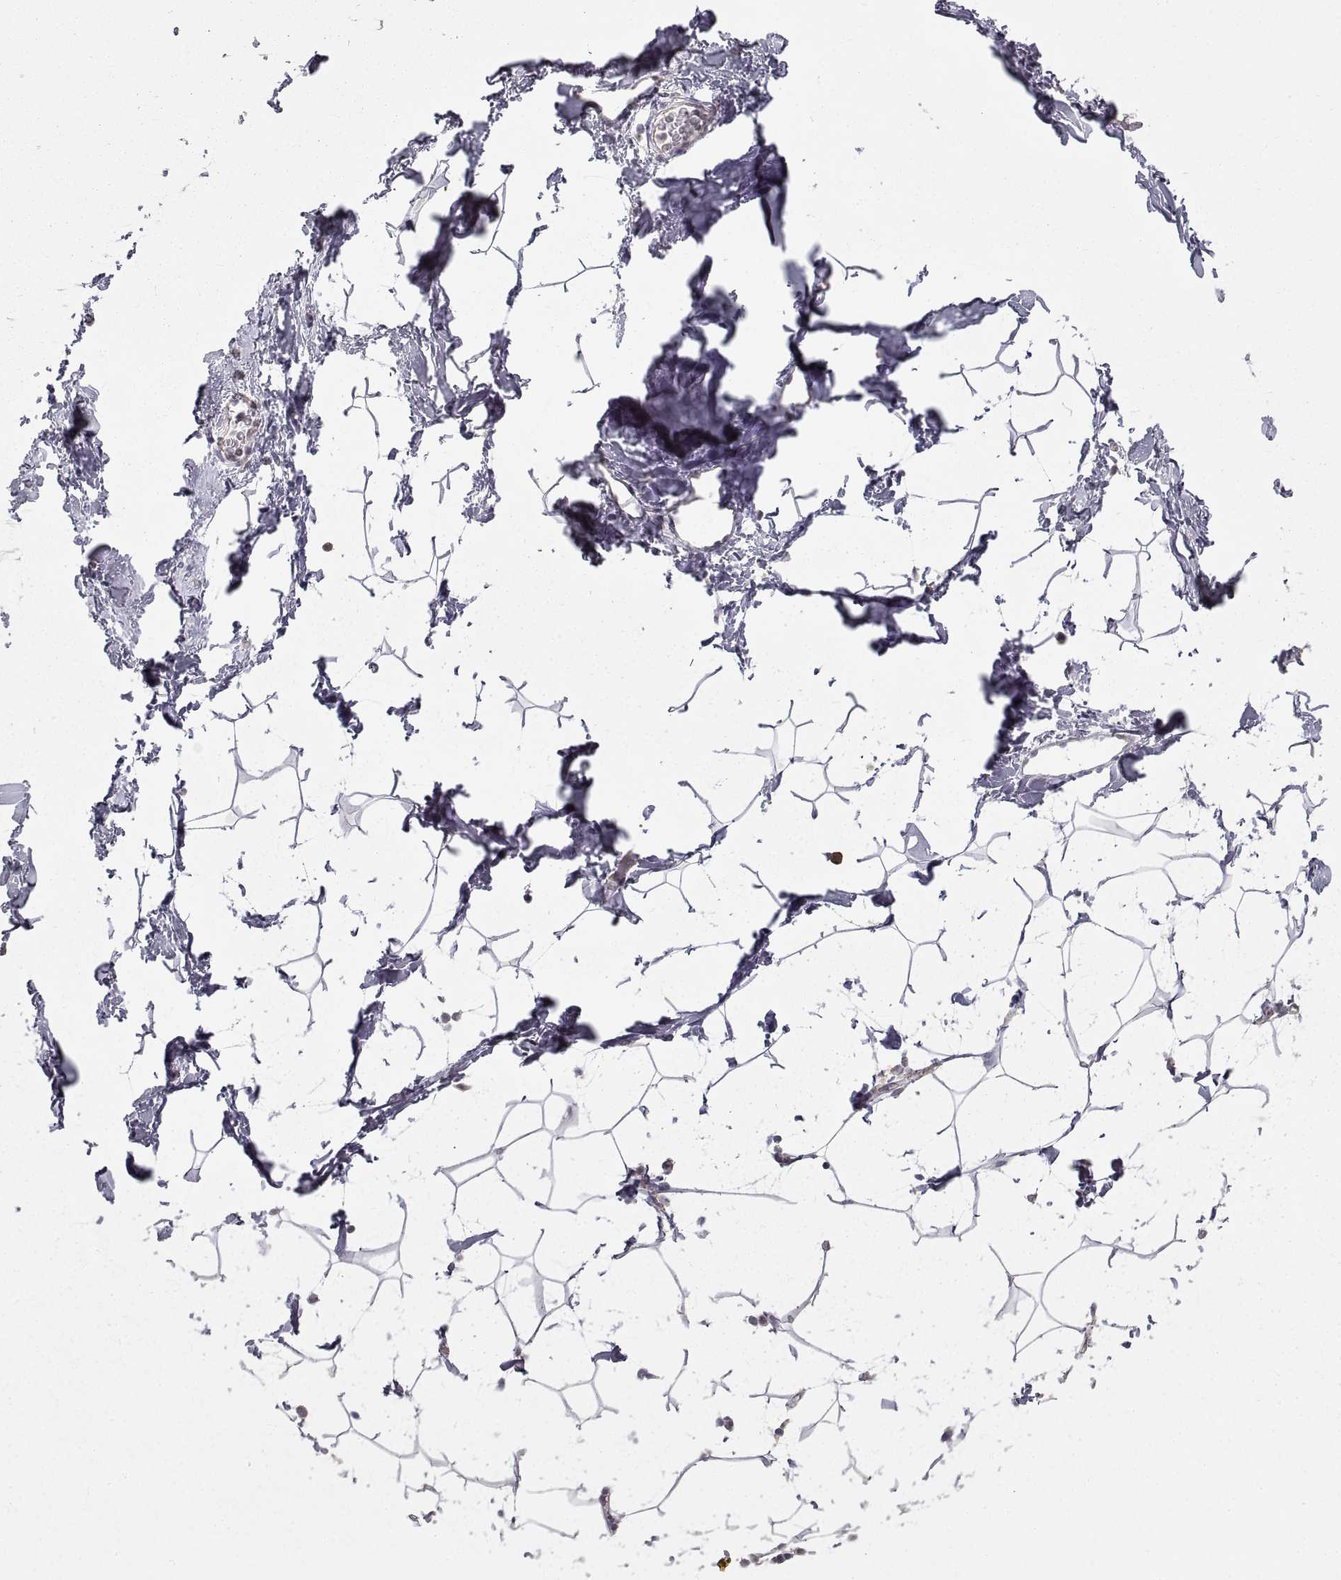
{"staining": {"intensity": "negative", "quantity": "none", "location": "none"}, "tissue": "breast", "cell_type": "Adipocytes", "image_type": "normal", "snomed": [{"axis": "morphology", "description": "Normal tissue, NOS"}, {"axis": "topography", "description": "Breast"}], "caption": "A histopathology image of human breast is negative for staining in adipocytes. Brightfield microscopy of IHC stained with DAB (brown) and hematoxylin (blue), captured at high magnification.", "gene": "HSP90AB1", "patient": {"sex": "female", "age": 32}}